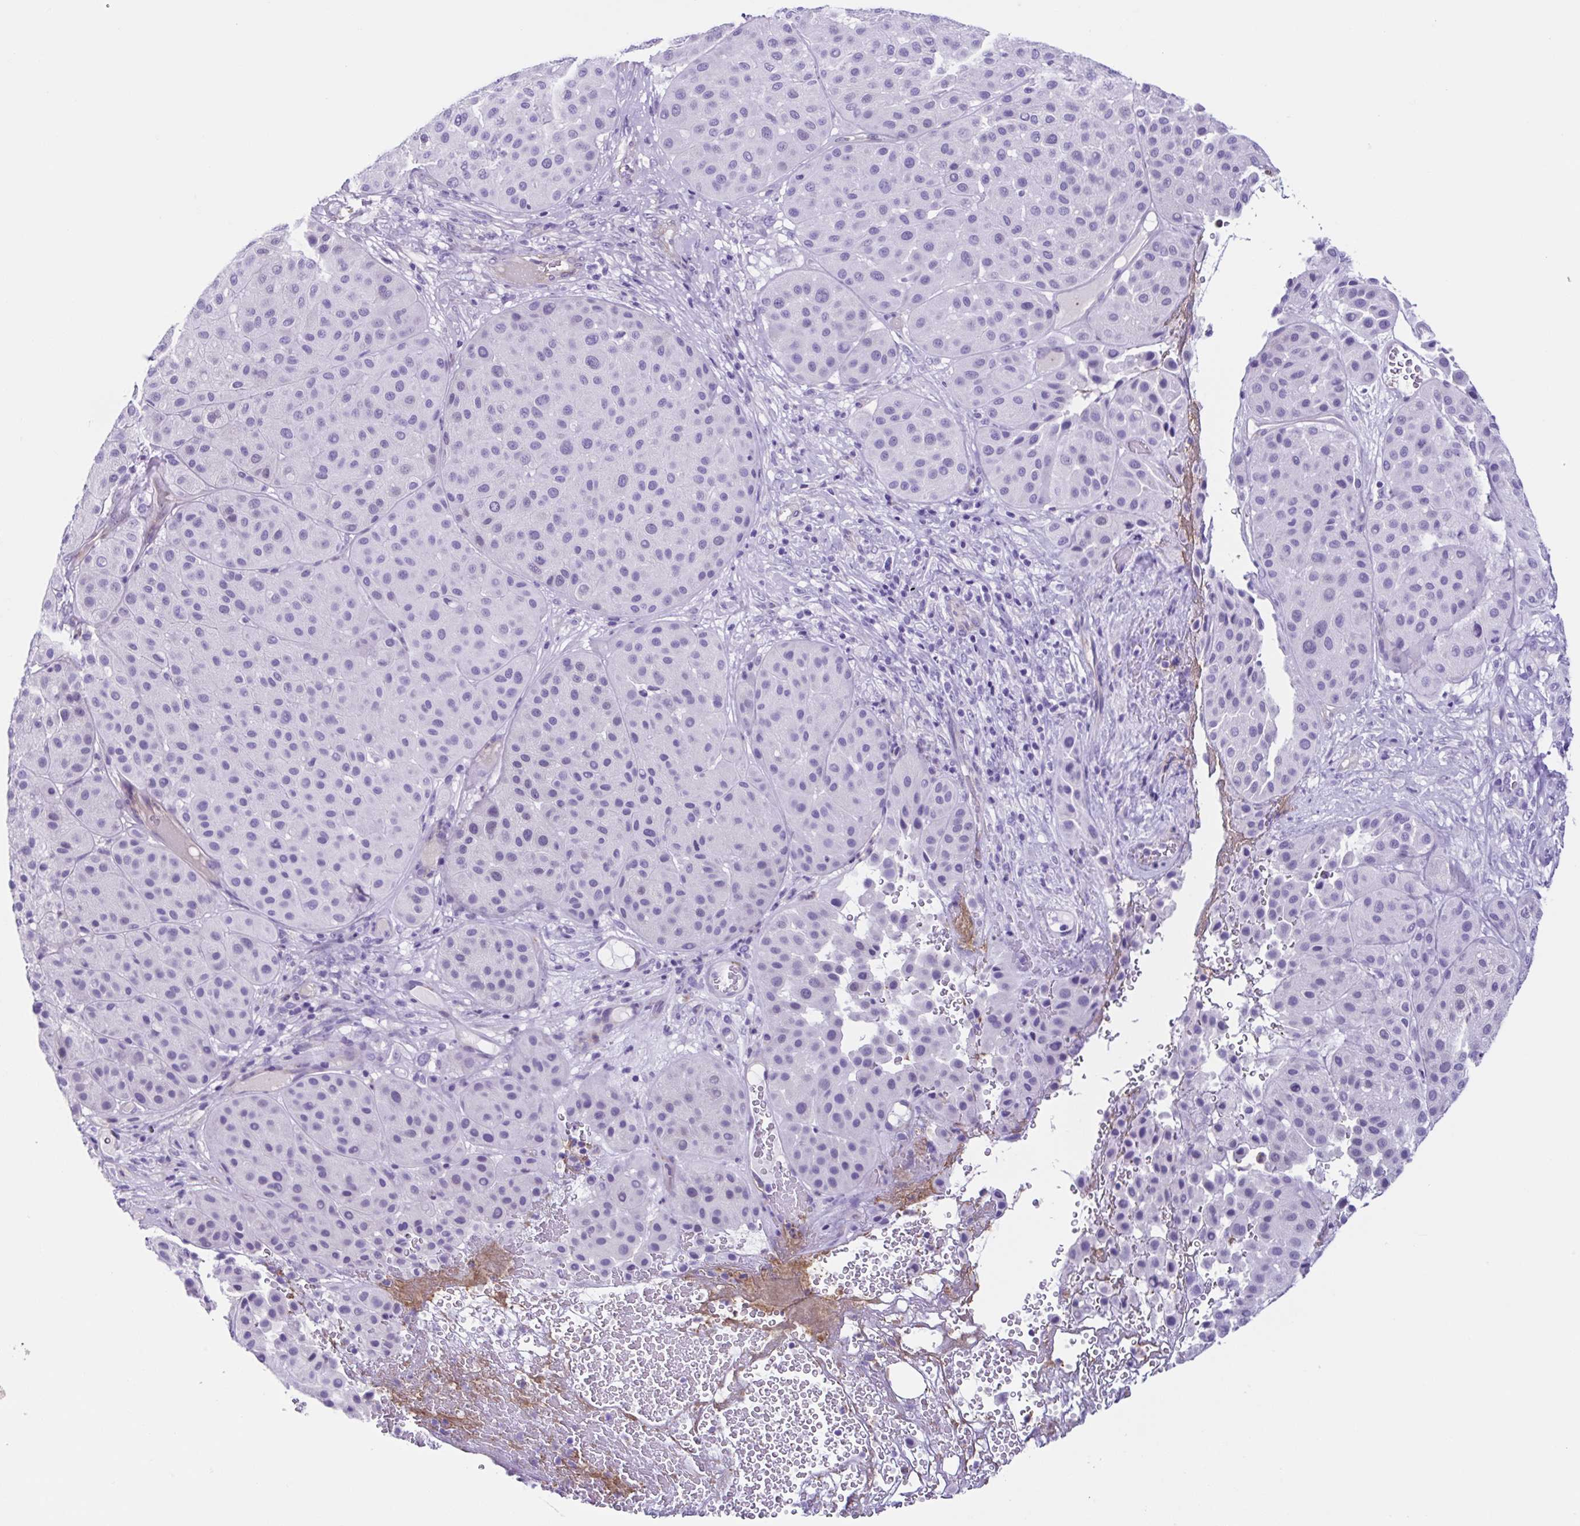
{"staining": {"intensity": "negative", "quantity": "none", "location": "none"}, "tissue": "melanoma", "cell_type": "Tumor cells", "image_type": "cancer", "snomed": [{"axis": "morphology", "description": "Malignant melanoma, Metastatic site"}, {"axis": "topography", "description": "Smooth muscle"}], "caption": "Immunohistochemical staining of human malignant melanoma (metastatic site) reveals no significant staining in tumor cells.", "gene": "CYP11B1", "patient": {"sex": "male", "age": 41}}